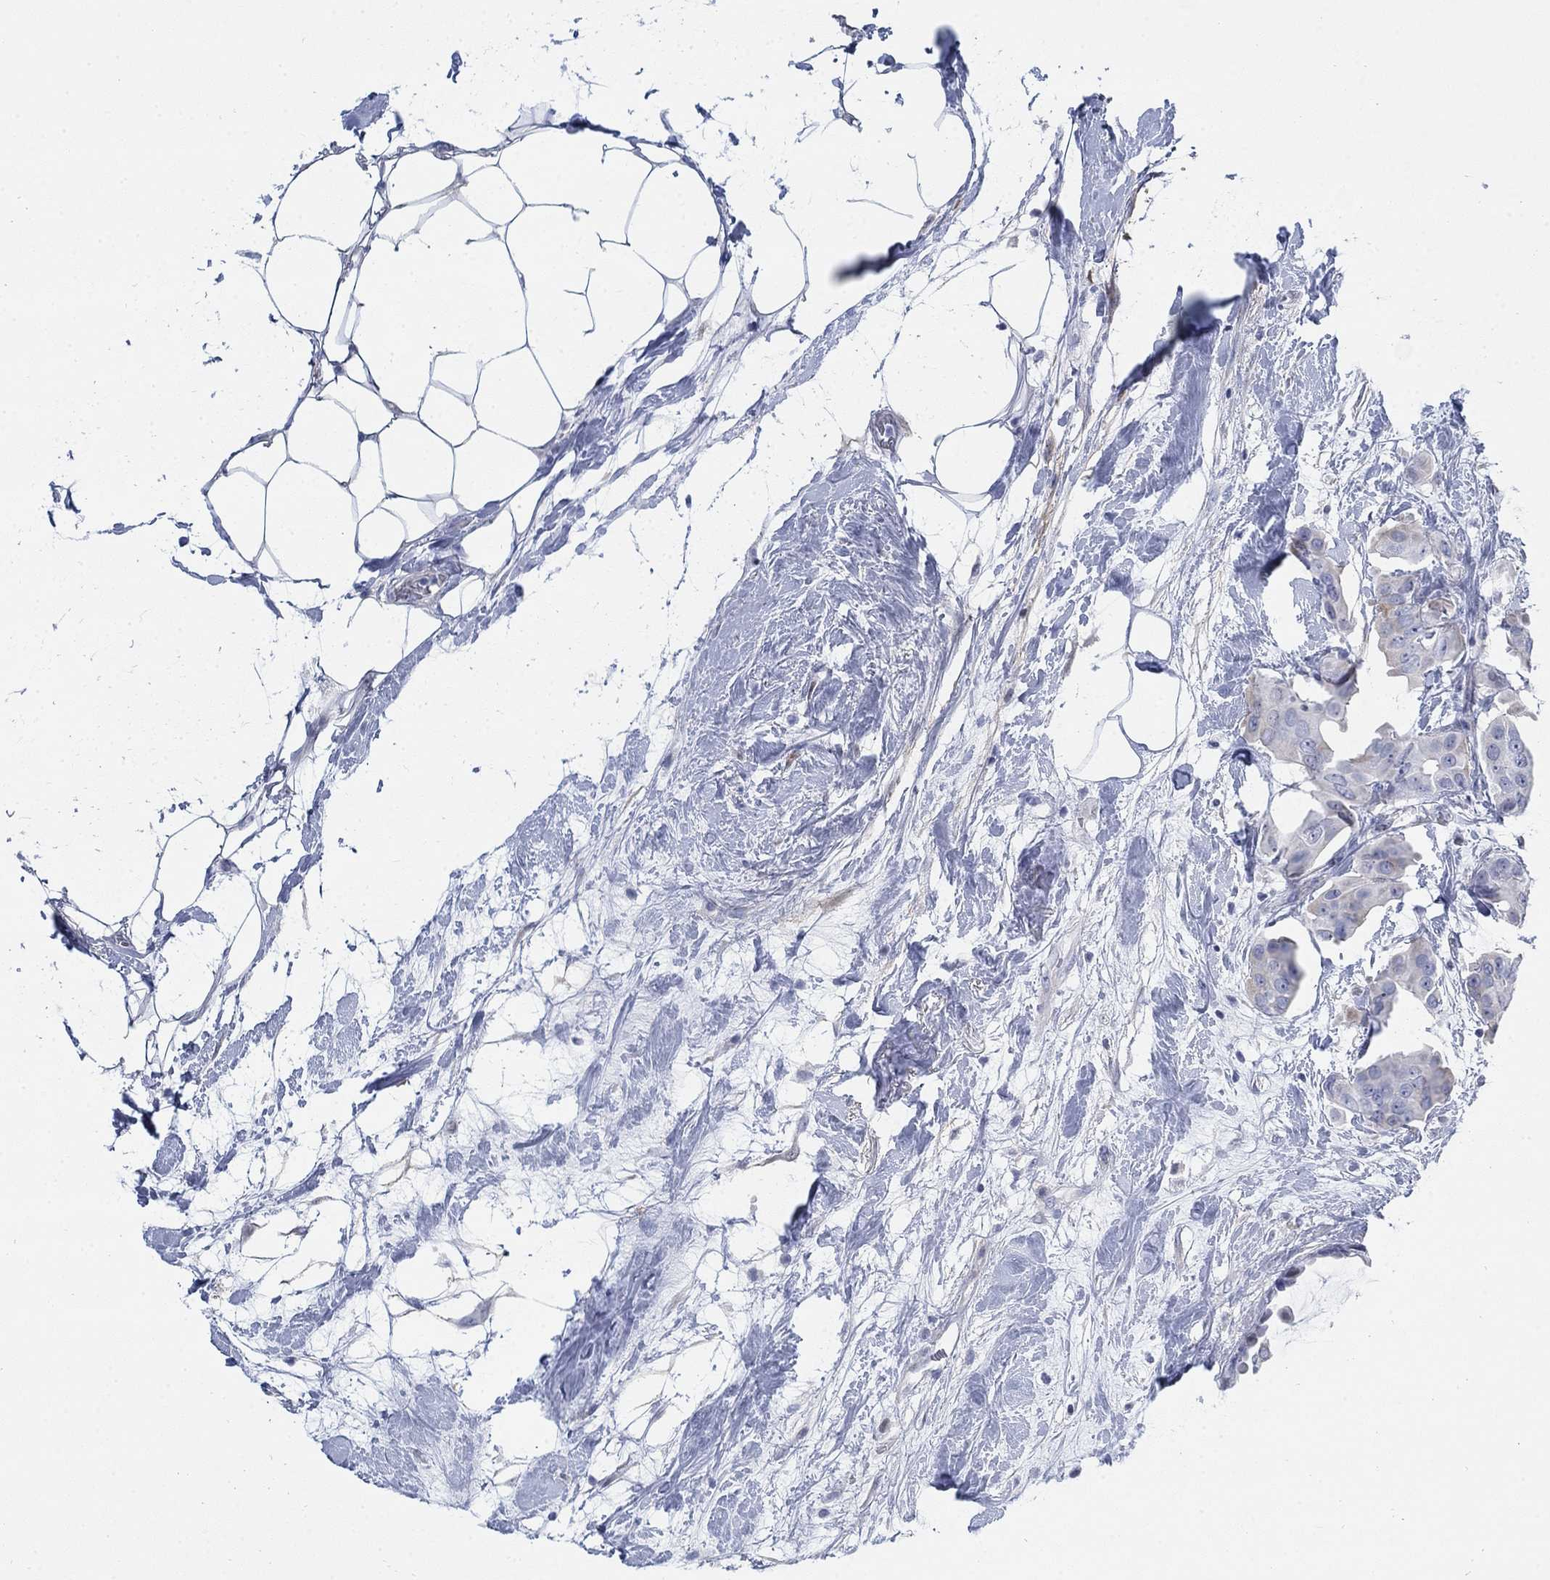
{"staining": {"intensity": "negative", "quantity": "none", "location": "none"}, "tissue": "breast cancer", "cell_type": "Tumor cells", "image_type": "cancer", "snomed": [{"axis": "morphology", "description": "Duct carcinoma"}, {"axis": "topography", "description": "Breast"}], "caption": "Immunohistochemistry histopathology image of human invasive ductal carcinoma (breast) stained for a protein (brown), which reveals no expression in tumor cells.", "gene": "MYO3A", "patient": {"sex": "female", "age": 45}}